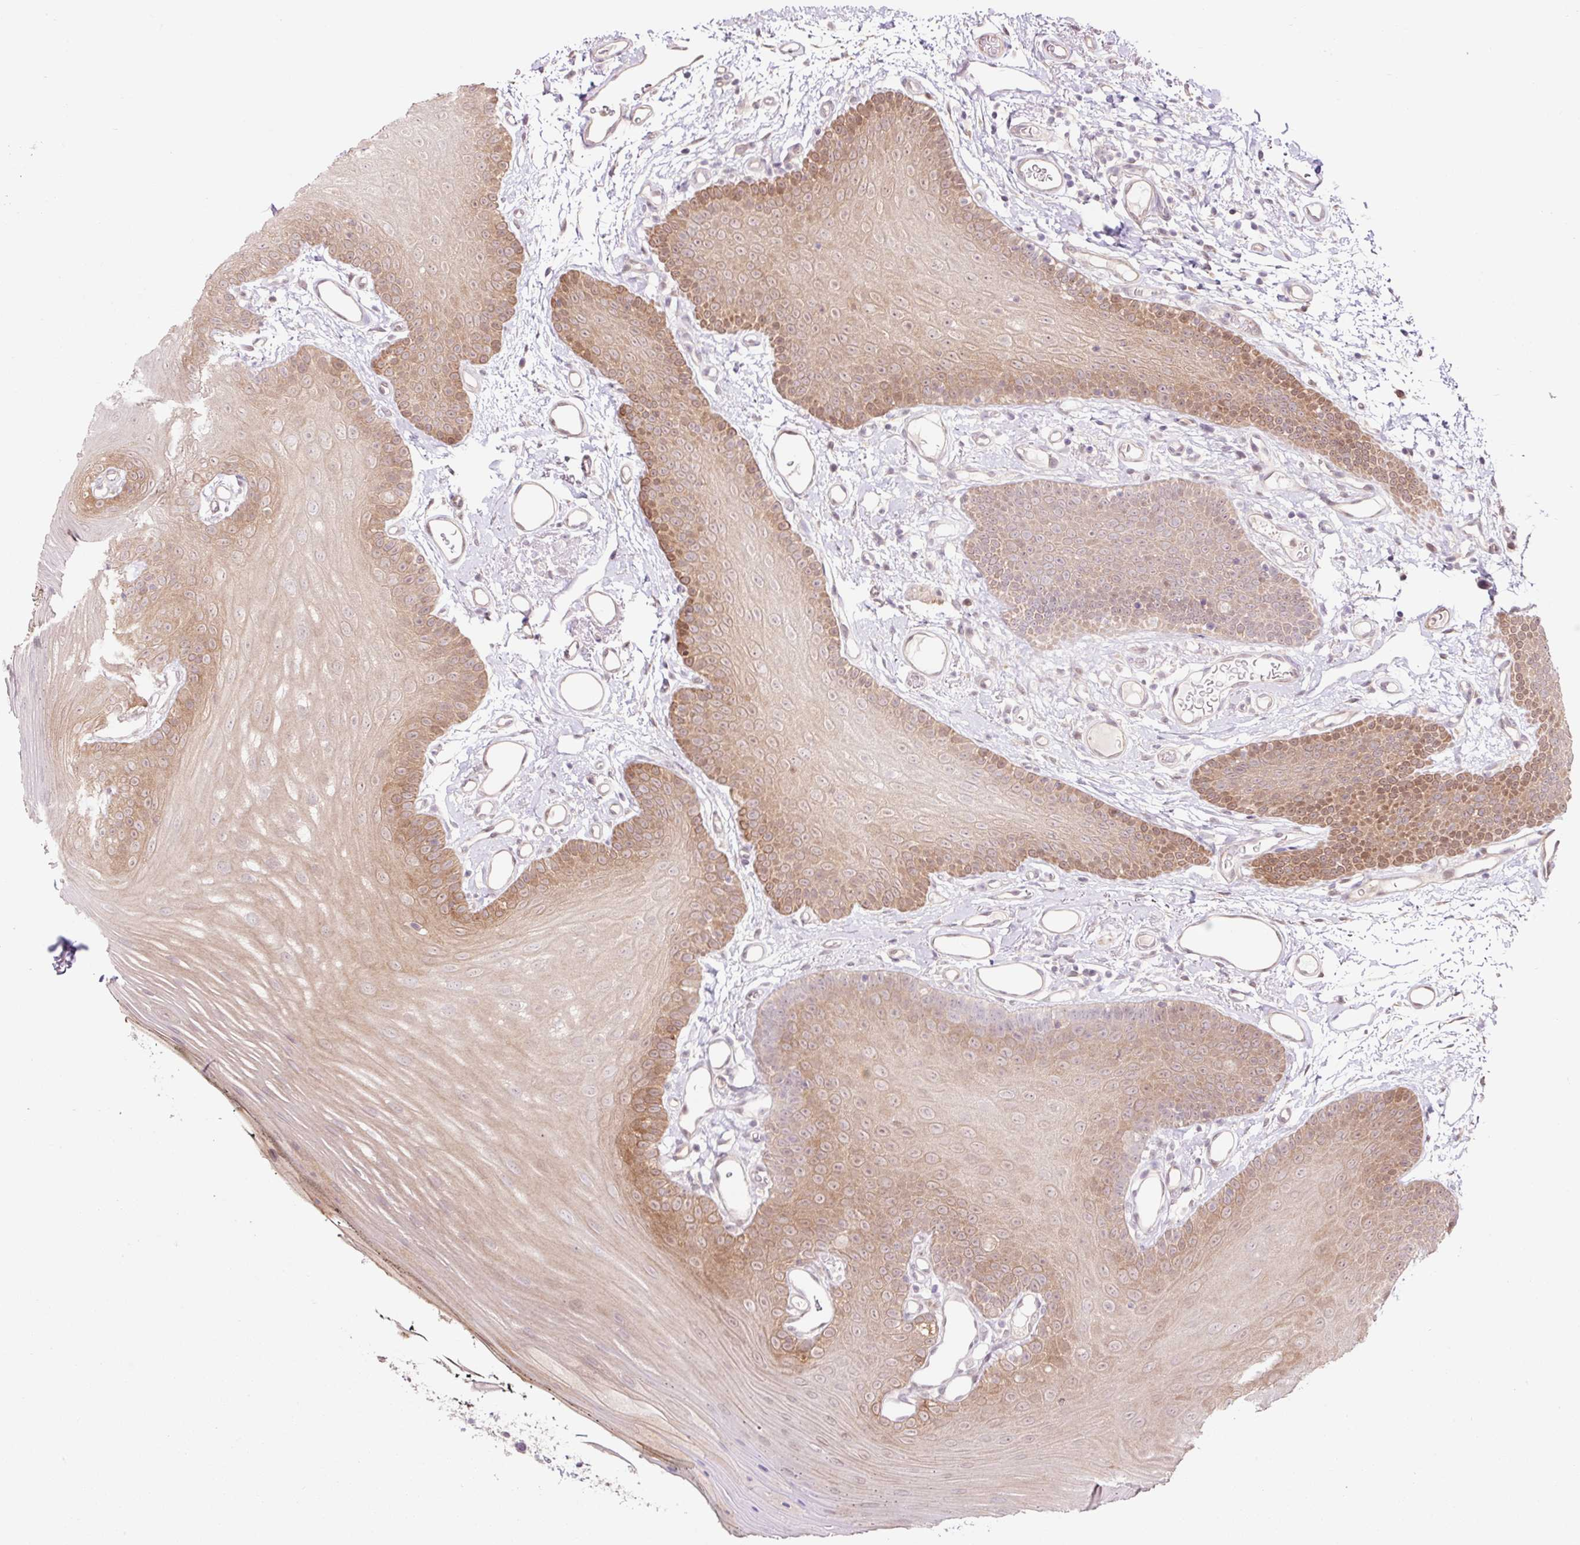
{"staining": {"intensity": "moderate", "quantity": ">75%", "location": "cytoplasmic/membranous"}, "tissue": "oral mucosa", "cell_type": "Squamous epithelial cells", "image_type": "normal", "snomed": [{"axis": "morphology", "description": "Normal tissue, NOS"}, {"axis": "morphology", "description": "Squamous cell carcinoma, NOS"}, {"axis": "topography", "description": "Oral tissue"}, {"axis": "topography", "description": "Head-Neck"}], "caption": "Benign oral mucosa exhibits moderate cytoplasmic/membranous staining in about >75% of squamous epithelial cells, visualized by immunohistochemistry. The staining is performed using DAB (3,3'-diaminobenzidine) brown chromogen to label protein expression. The nuclei are counter-stained blue using hematoxylin.", "gene": "FBXL14", "patient": {"sex": "female", "age": 81}}